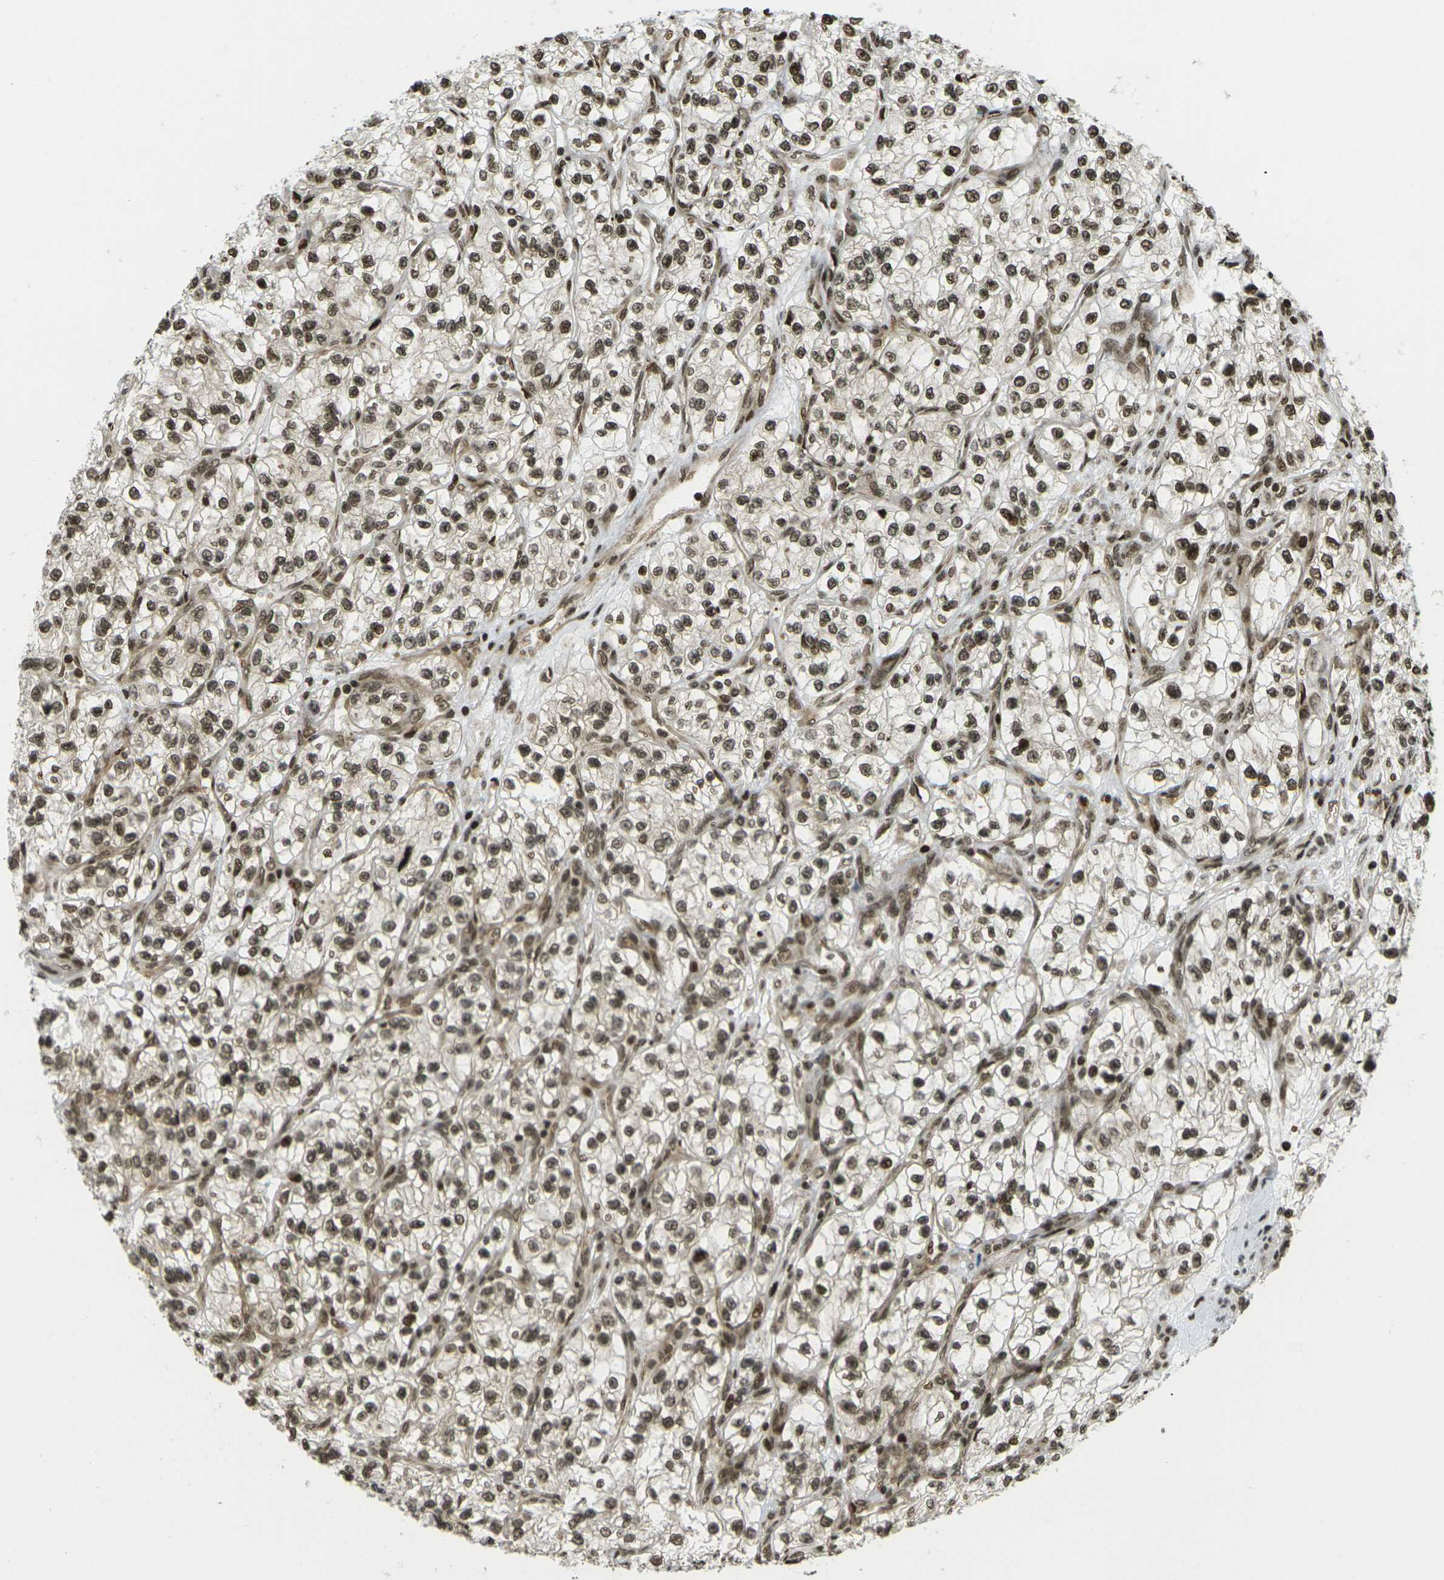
{"staining": {"intensity": "moderate", "quantity": ">75%", "location": "nuclear"}, "tissue": "renal cancer", "cell_type": "Tumor cells", "image_type": "cancer", "snomed": [{"axis": "morphology", "description": "Adenocarcinoma, NOS"}, {"axis": "topography", "description": "Kidney"}], "caption": "Immunohistochemistry (IHC) histopathology image of neoplastic tissue: renal cancer stained using immunohistochemistry shows medium levels of moderate protein expression localized specifically in the nuclear of tumor cells, appearing as a nuclear brown color.", "gene": "RUVBL2", "patient": {"sex": "female", "age": 57}}